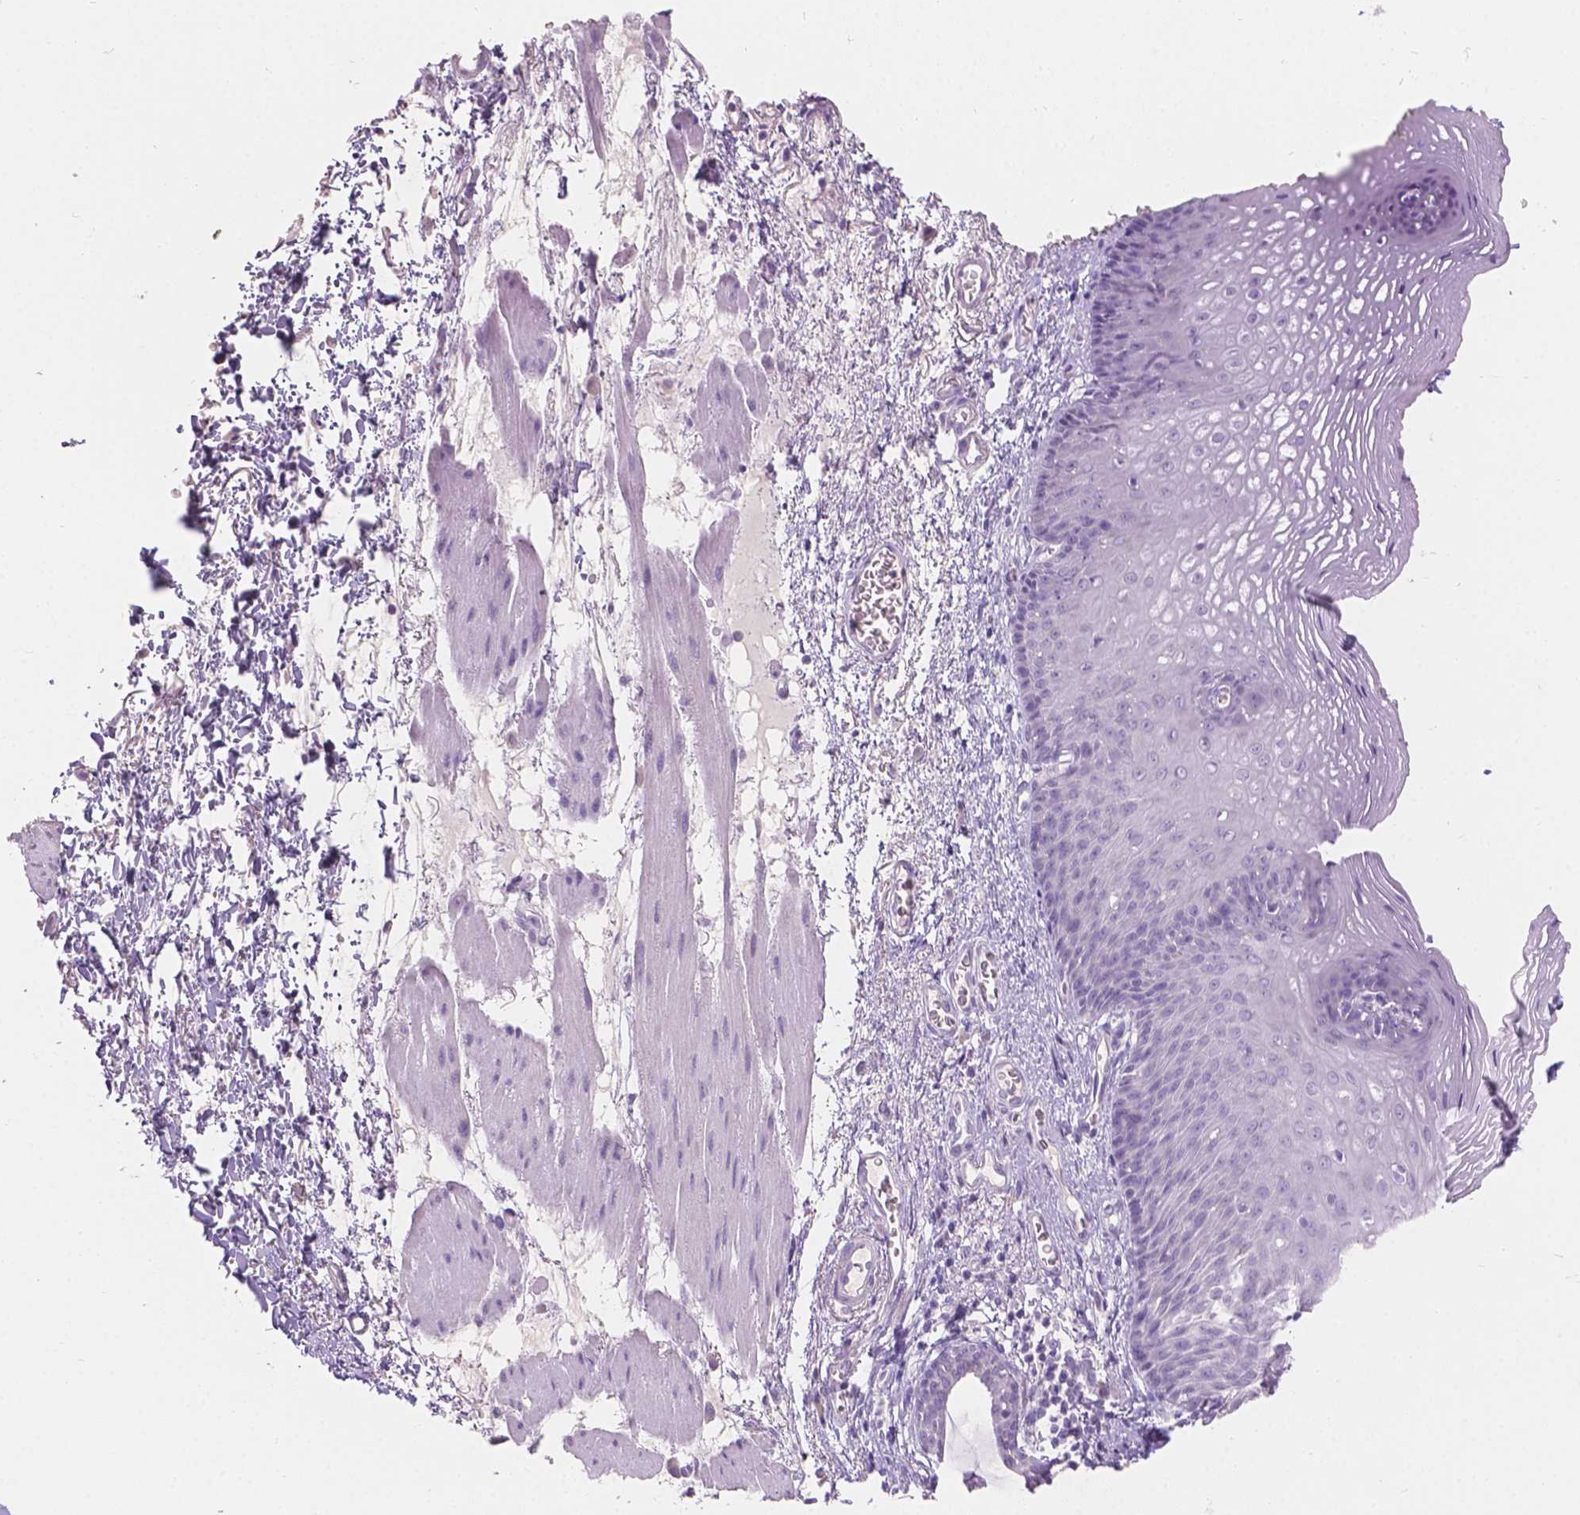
{"staining": {"intensity": "negative", "quantity": "none", "location": "none"}, "tissue": "esophagus", "cell_type": "Squamous epithelial cells", "image_type": "normal", "snomed": [{"axis": "morphology", "description": "Normal tissue, NOS"}, {"axis": "topography", "description": "Esophagus"}], "caption": "The micrograph exhibits no staining of squamous epithelial cells in normal esophagus. (DAB immunohistochemistry (IHC) visualized using brightfield microscopy, high magnification).", "gene": "HTN3", "patient": {"sex": "male", "age": 76}}